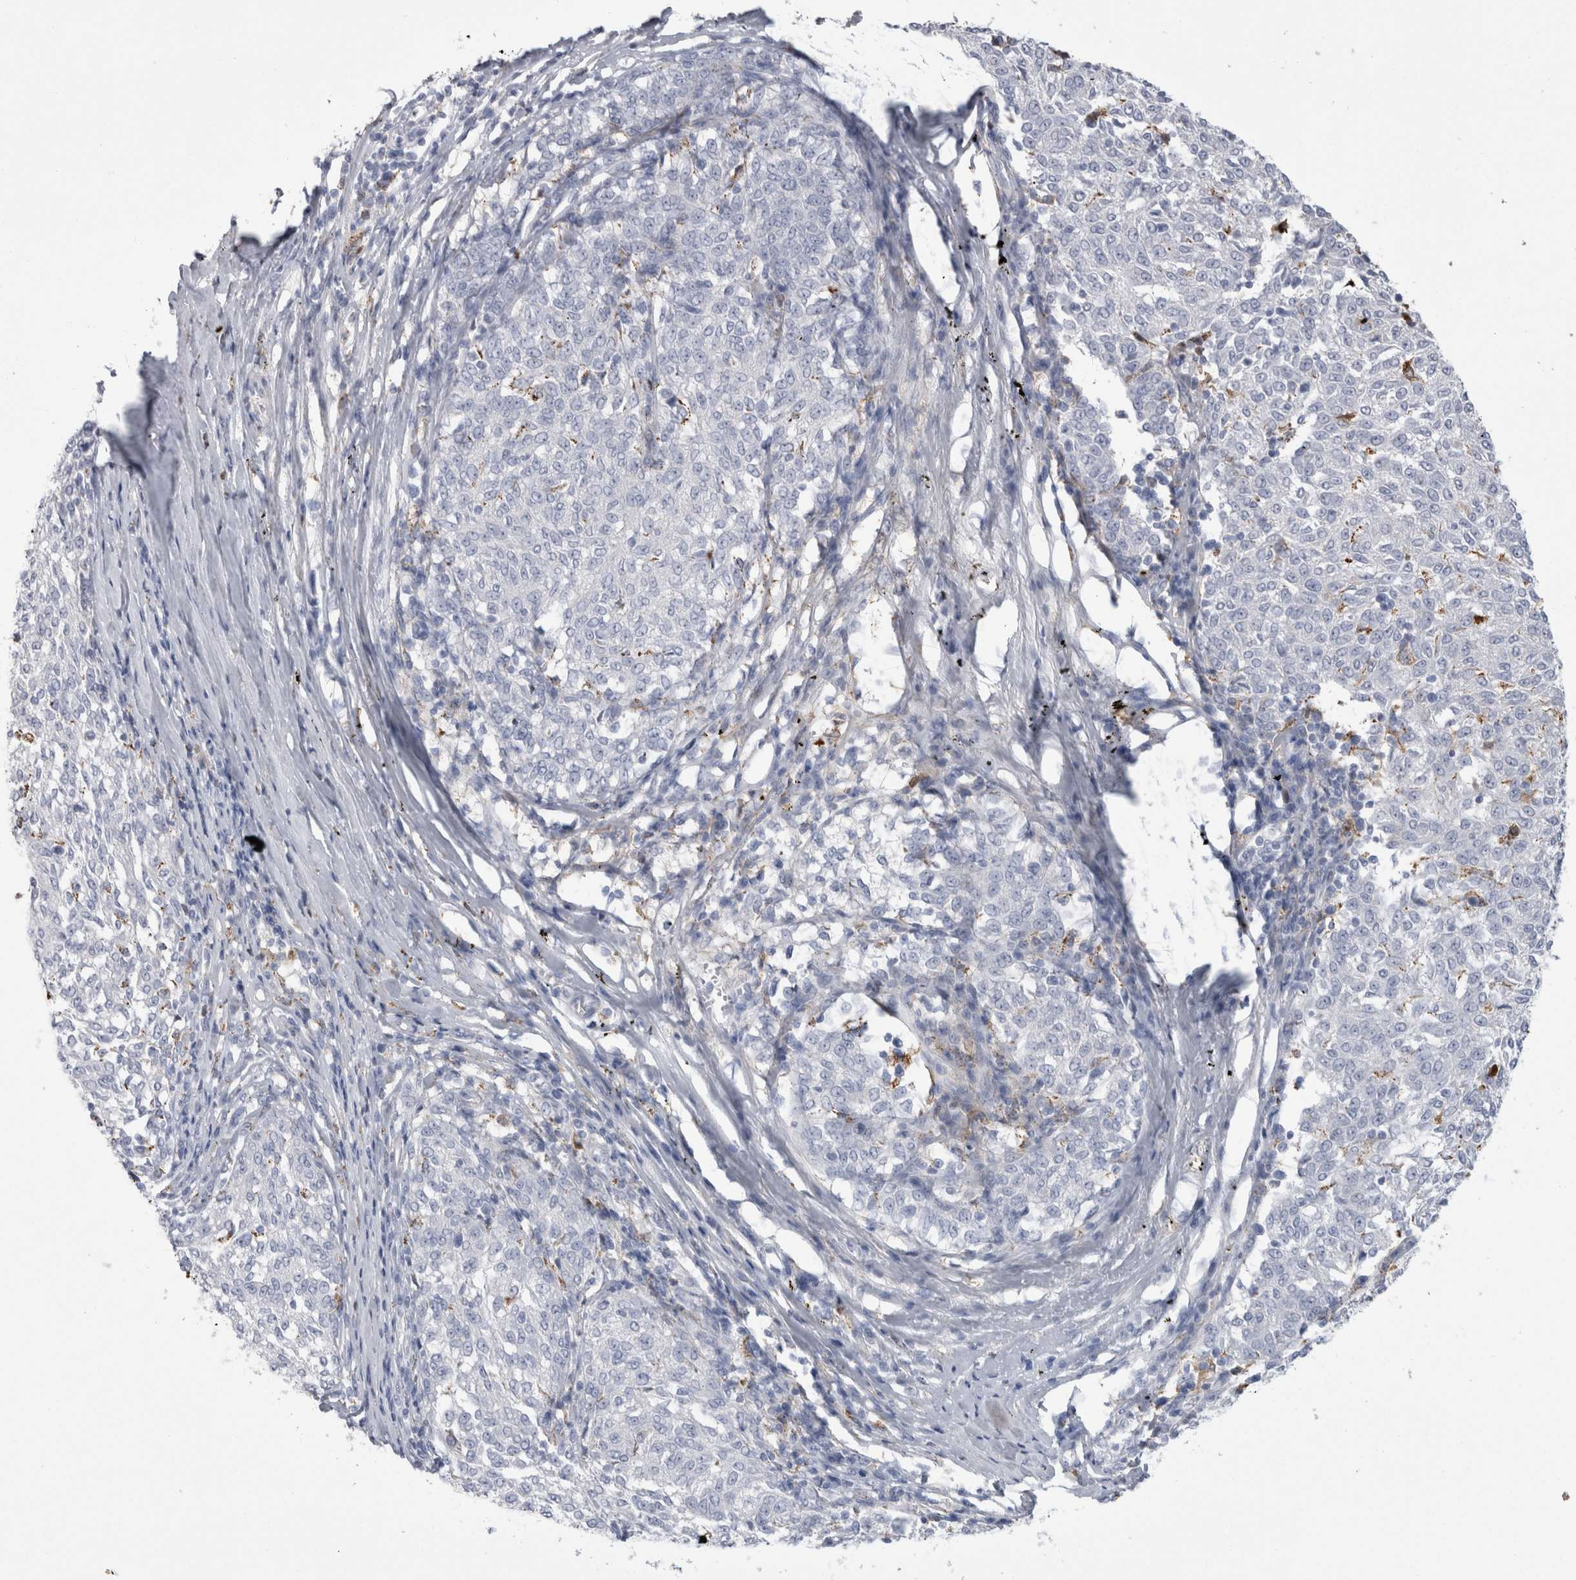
{"staining": {"intensity": "negative", "quantity": "none", "location": "none"}, "tissue": "melanoma", "cell_type": "Tumor cells", "image_type": "cancer", "snomed": [{"axis": "morphology", "description": "Malignant melanoma, NOS"}, {"axis": "topography", "description": "Skin"}], "caption": "Tumor cells are negative for brown protein staining in melanoma. (Immunohistochemistry (ihc), brightfield microscopy, high magnification).", "gene": "GATM", "patient": {"sex": "female", "age": 72}}